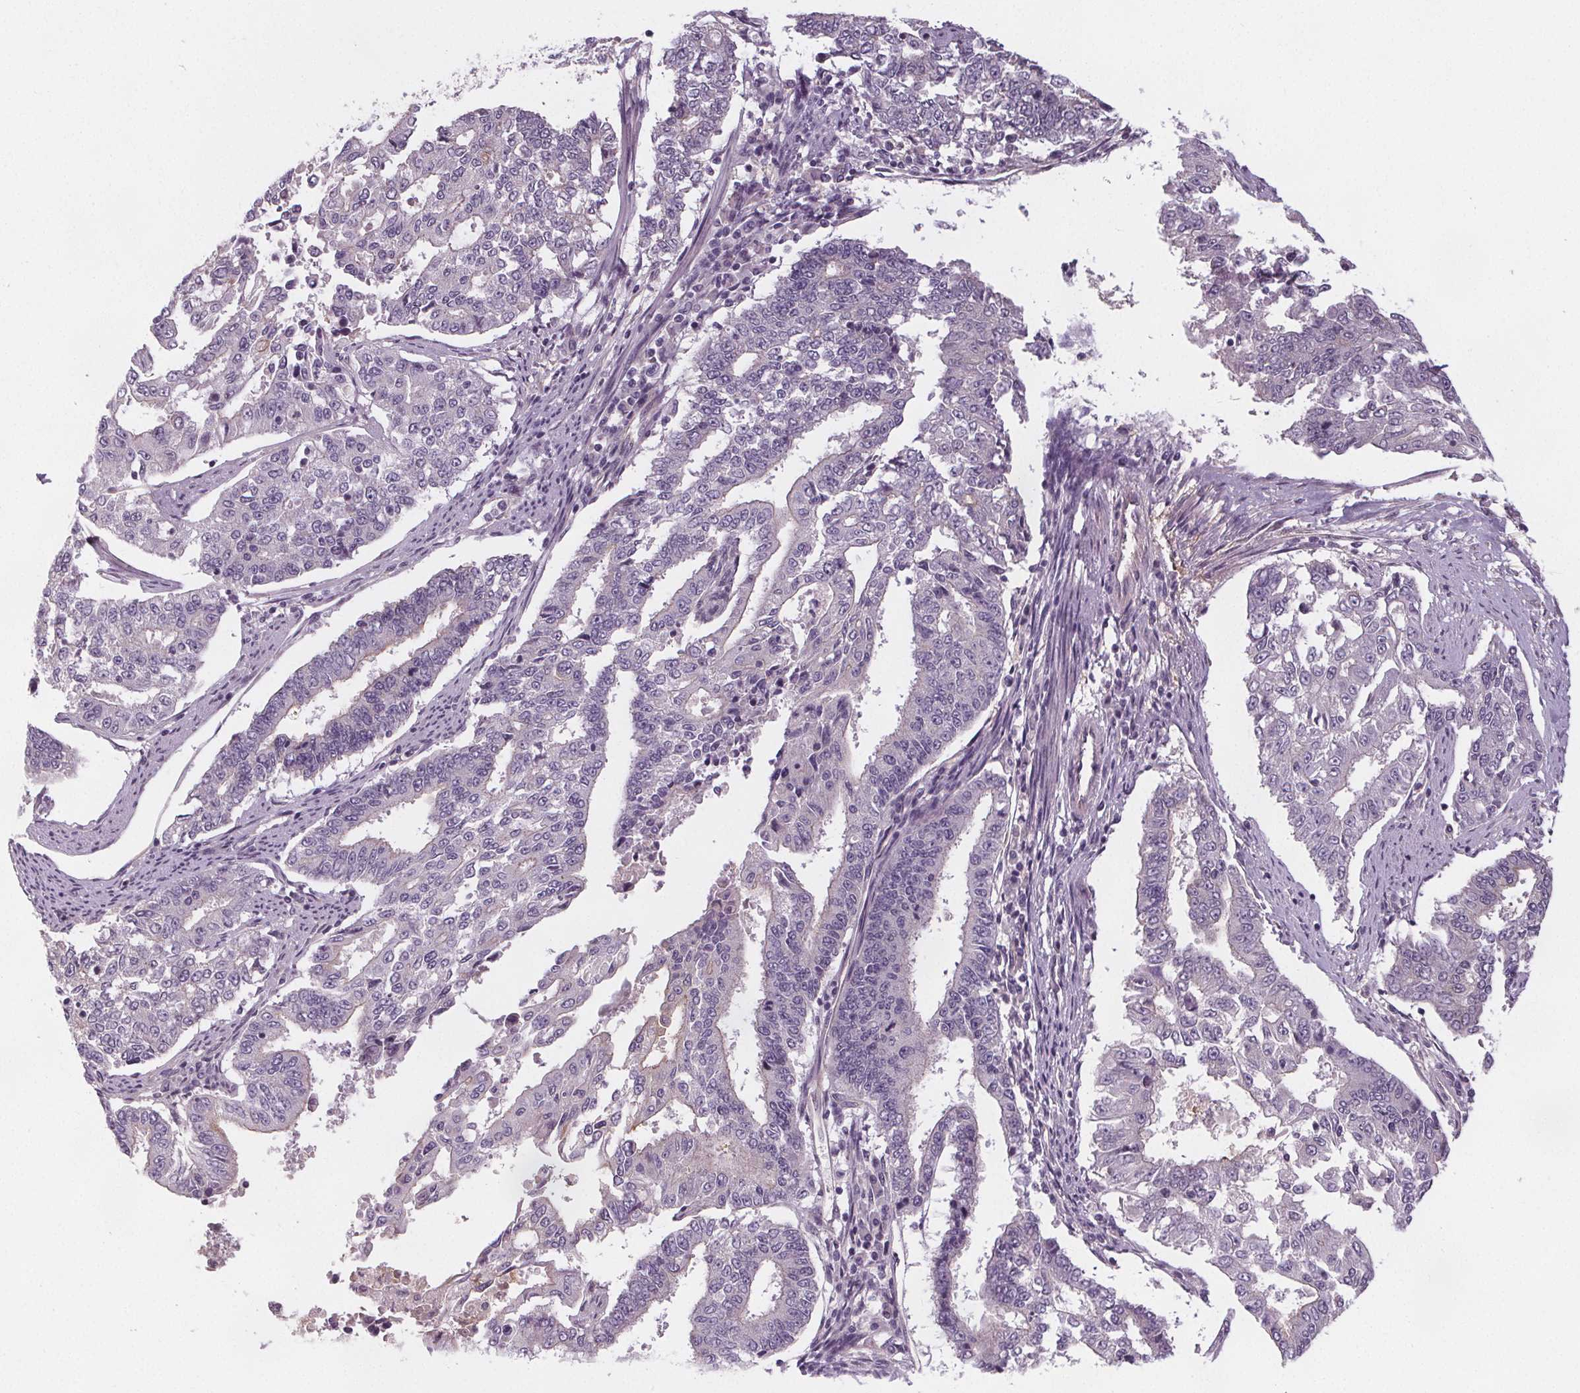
{"staining": {"intensity": "negative", "quantity": "none", "location": "none"}, "tissue": "endometrial cancer", "cell_type": "Tumor cells", "image_type": "cancer", "snomed": [{"axis": "morphology", "description": "Adenocarcinoma, NOS"}, {"axis": "topography", "description": "Uterus"}], "caption": "This is an immunohistochemistry (IHC) photomicrograph of endometrial cancer (adenocarcinoma). There is no expression in tumor cells.", "gene": "VNN1", "patient": {"sex": "female", "age": 59}}